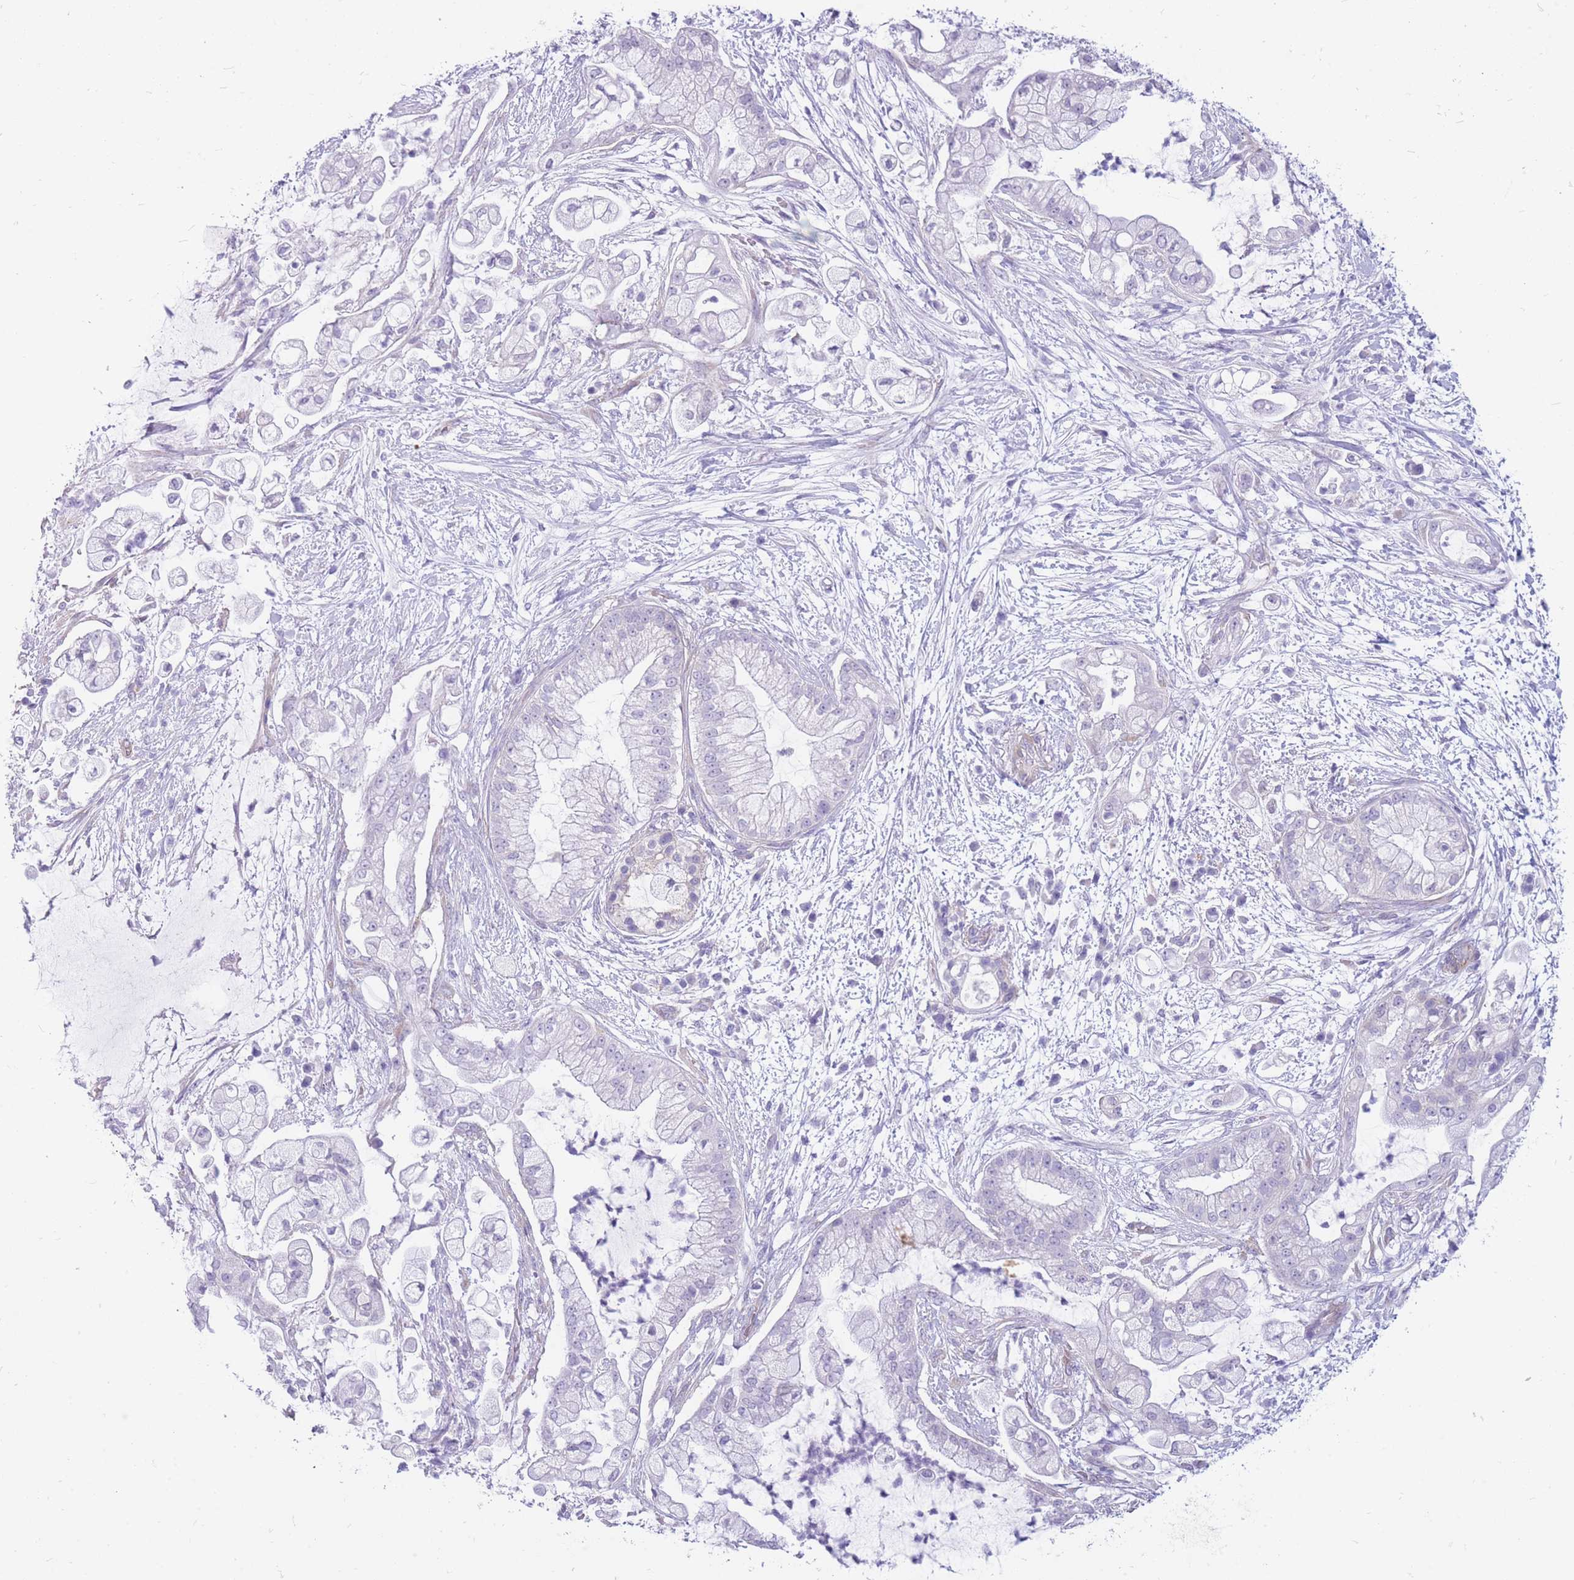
{"staining": {"intensity": "negative", "quantity": "none", "location": "none"}, "tissue": "pancreatic cancer", "cell_type": "Tumor cells", "image_type": "cancer", "snomed": [{"axis": "morphology", "description": "Adenocarcinoma, NOS"}, {"axis": "topography", "description": "Pancreas"}], "caption": "There is no significant expression in tumor cells of adenocarcinoma (pancreatic). Brightfield microscopy of immunohistochemistry stained with DAB (3,3'-diaminobenzidine) (brown) and hematoxylin (blue), captured at high magnification.", "gene": "MTSS2", "patient": {"sex": "female", "age": 69}}